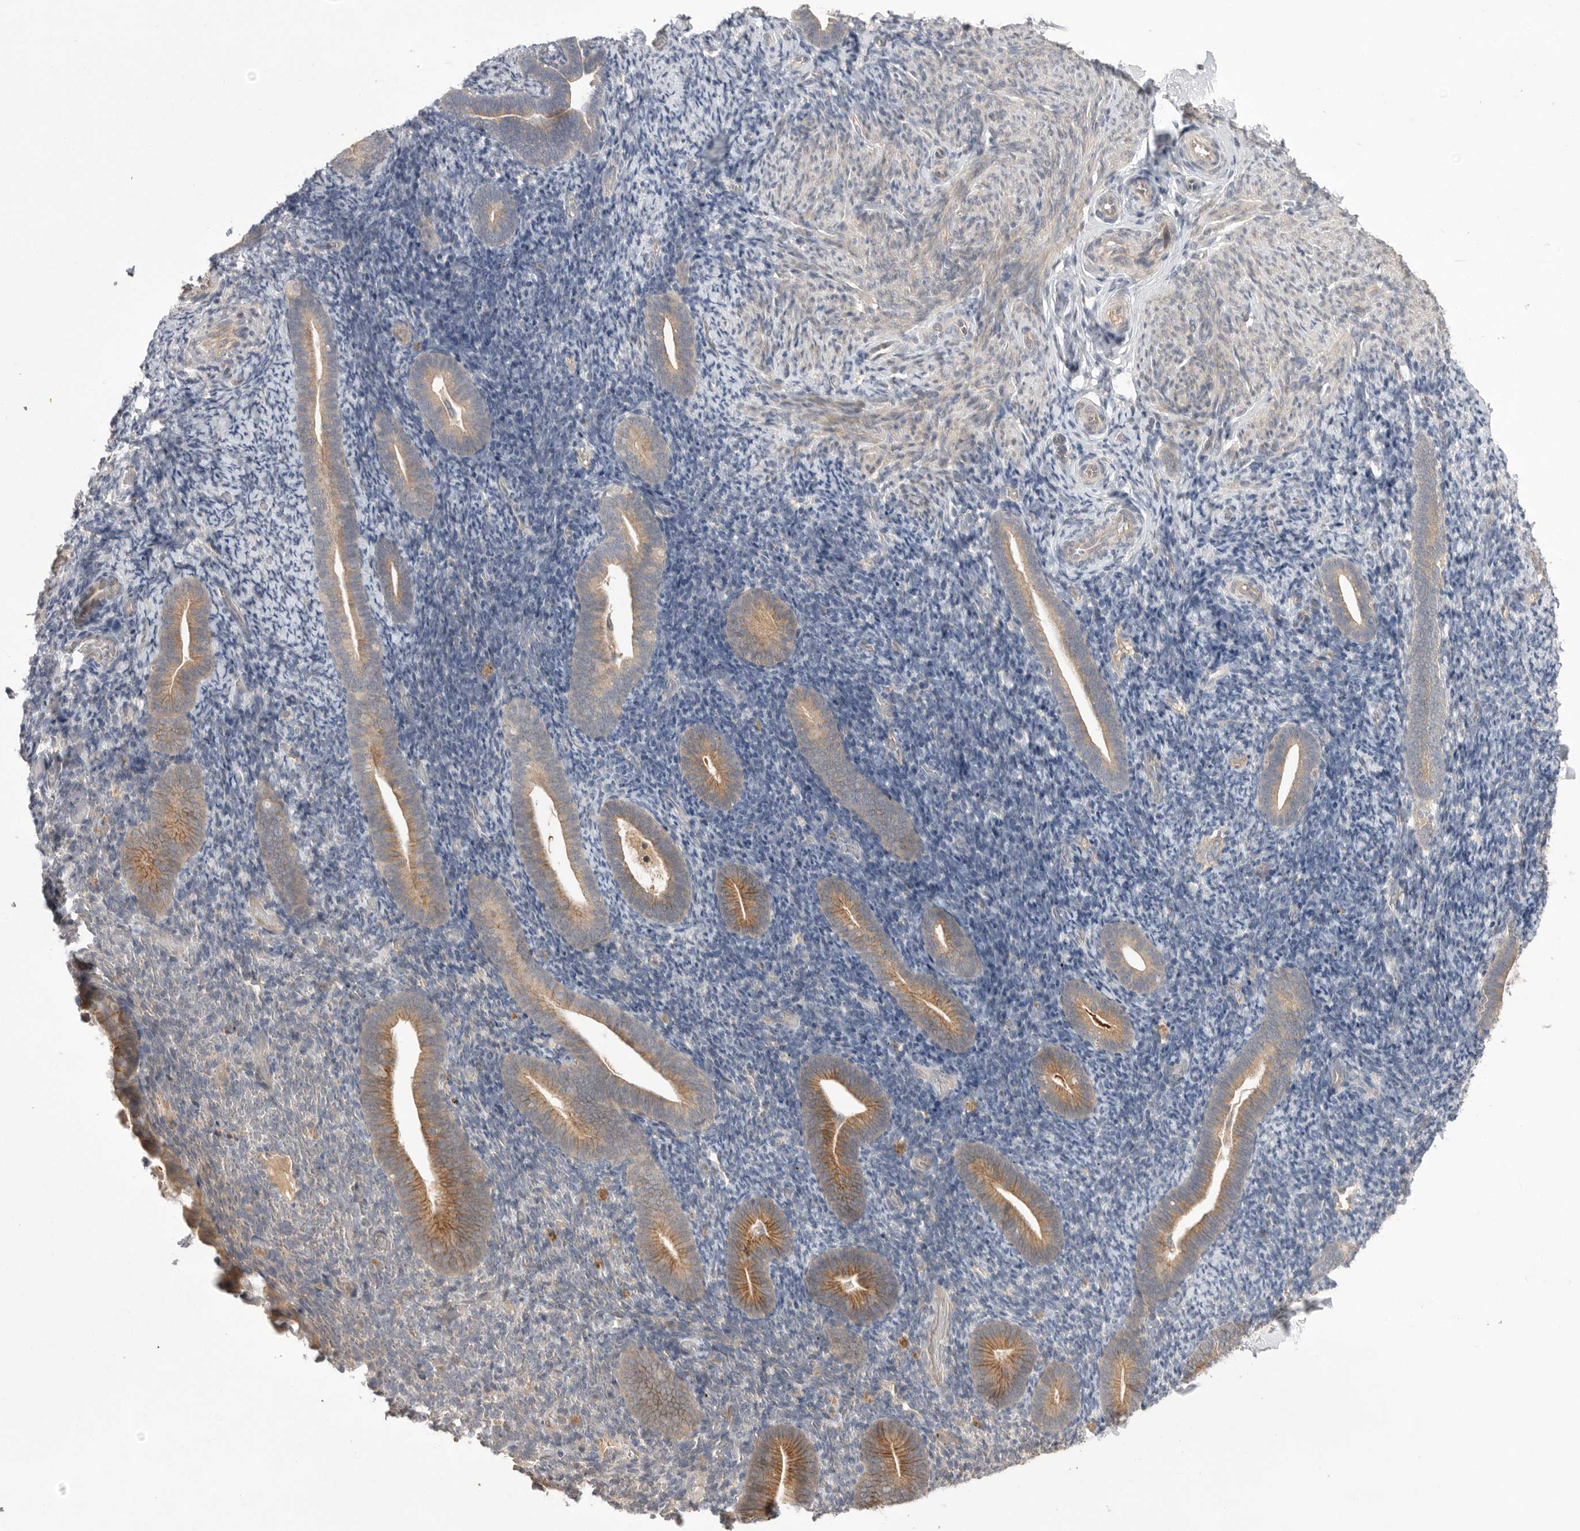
{"staining": {"intensity": "negative", "quantity": "none", "location": "none"}, "tissue": "endometrium", "cell_type": "Cells in endometrial stroma", "image_type": "normal", "snomed": [{"axis": "morphology", "description": "Normal tissue, NOS"}, {"axis": "topography", "description": "Endometrium"}], "caption": "This is an immunohistochemistry (IHC) image of benign endometrium. There is no positivity in cells in endometrial stroma.", "gene": "NRCAM", "patient": {"sex": "female", "age": 51}}